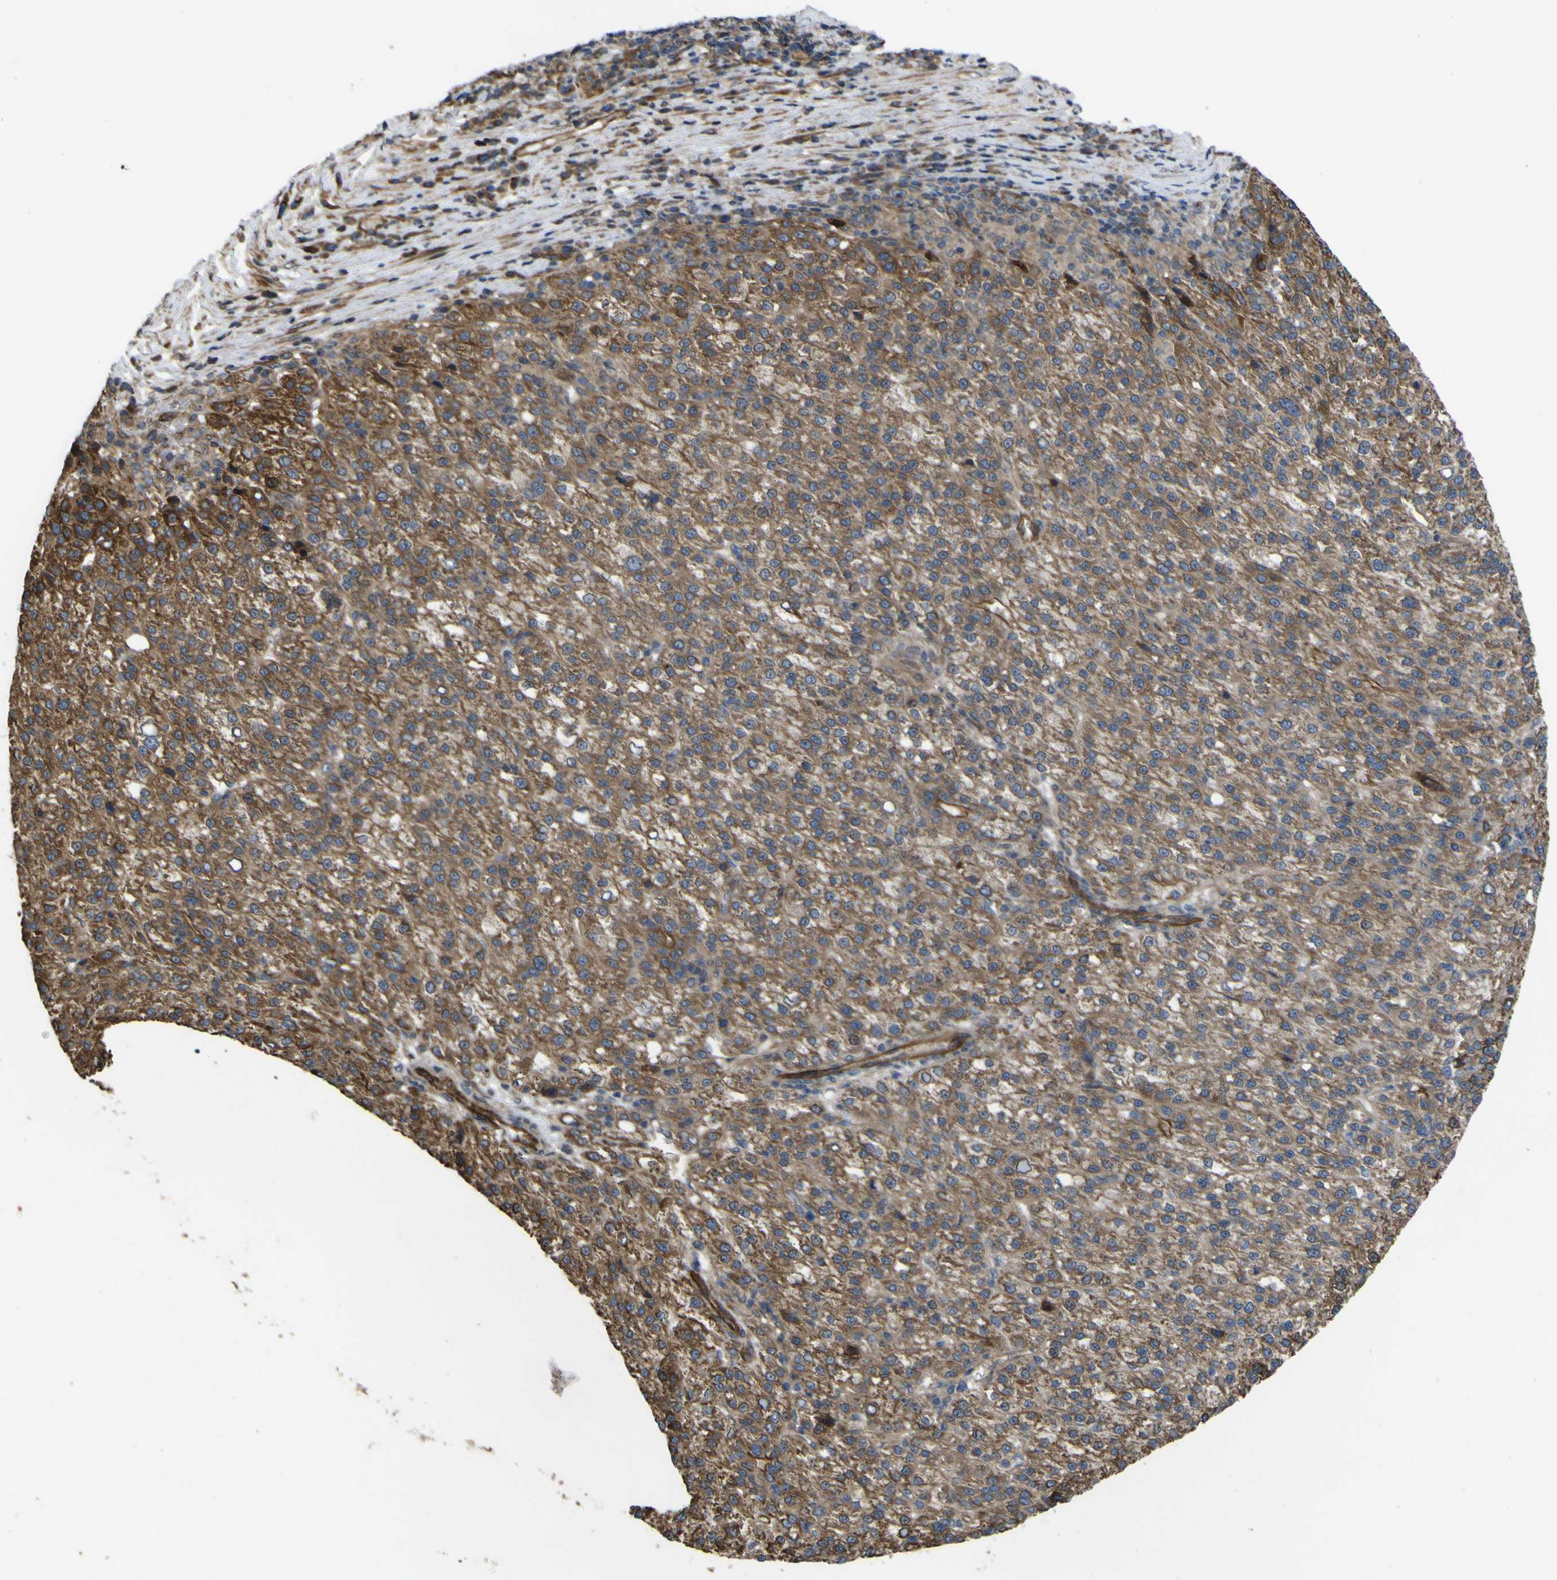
{"staining": {"intensity": "moderate", "quantity": ">75%", "location": "cytoplasmic/membranous"}, "tissue": "liver cancer", "cell_type": "Tumor cells", "image_type": "cancer", "snomed": [{"axis": "morphology", "description": "Carcinoma, Hepatocellular, NOS"}, {"axis": "topography", "description": "Liver"}], "caption": "Immunohistochemical staining of liver cancer (hepatocellular carcinoma) exhibits moderate cytoplasmic/membranous protein staining in about >75% of tumor cells.", "gene": "FBXO30", "patient": {"sex": "female", "age": 58}}